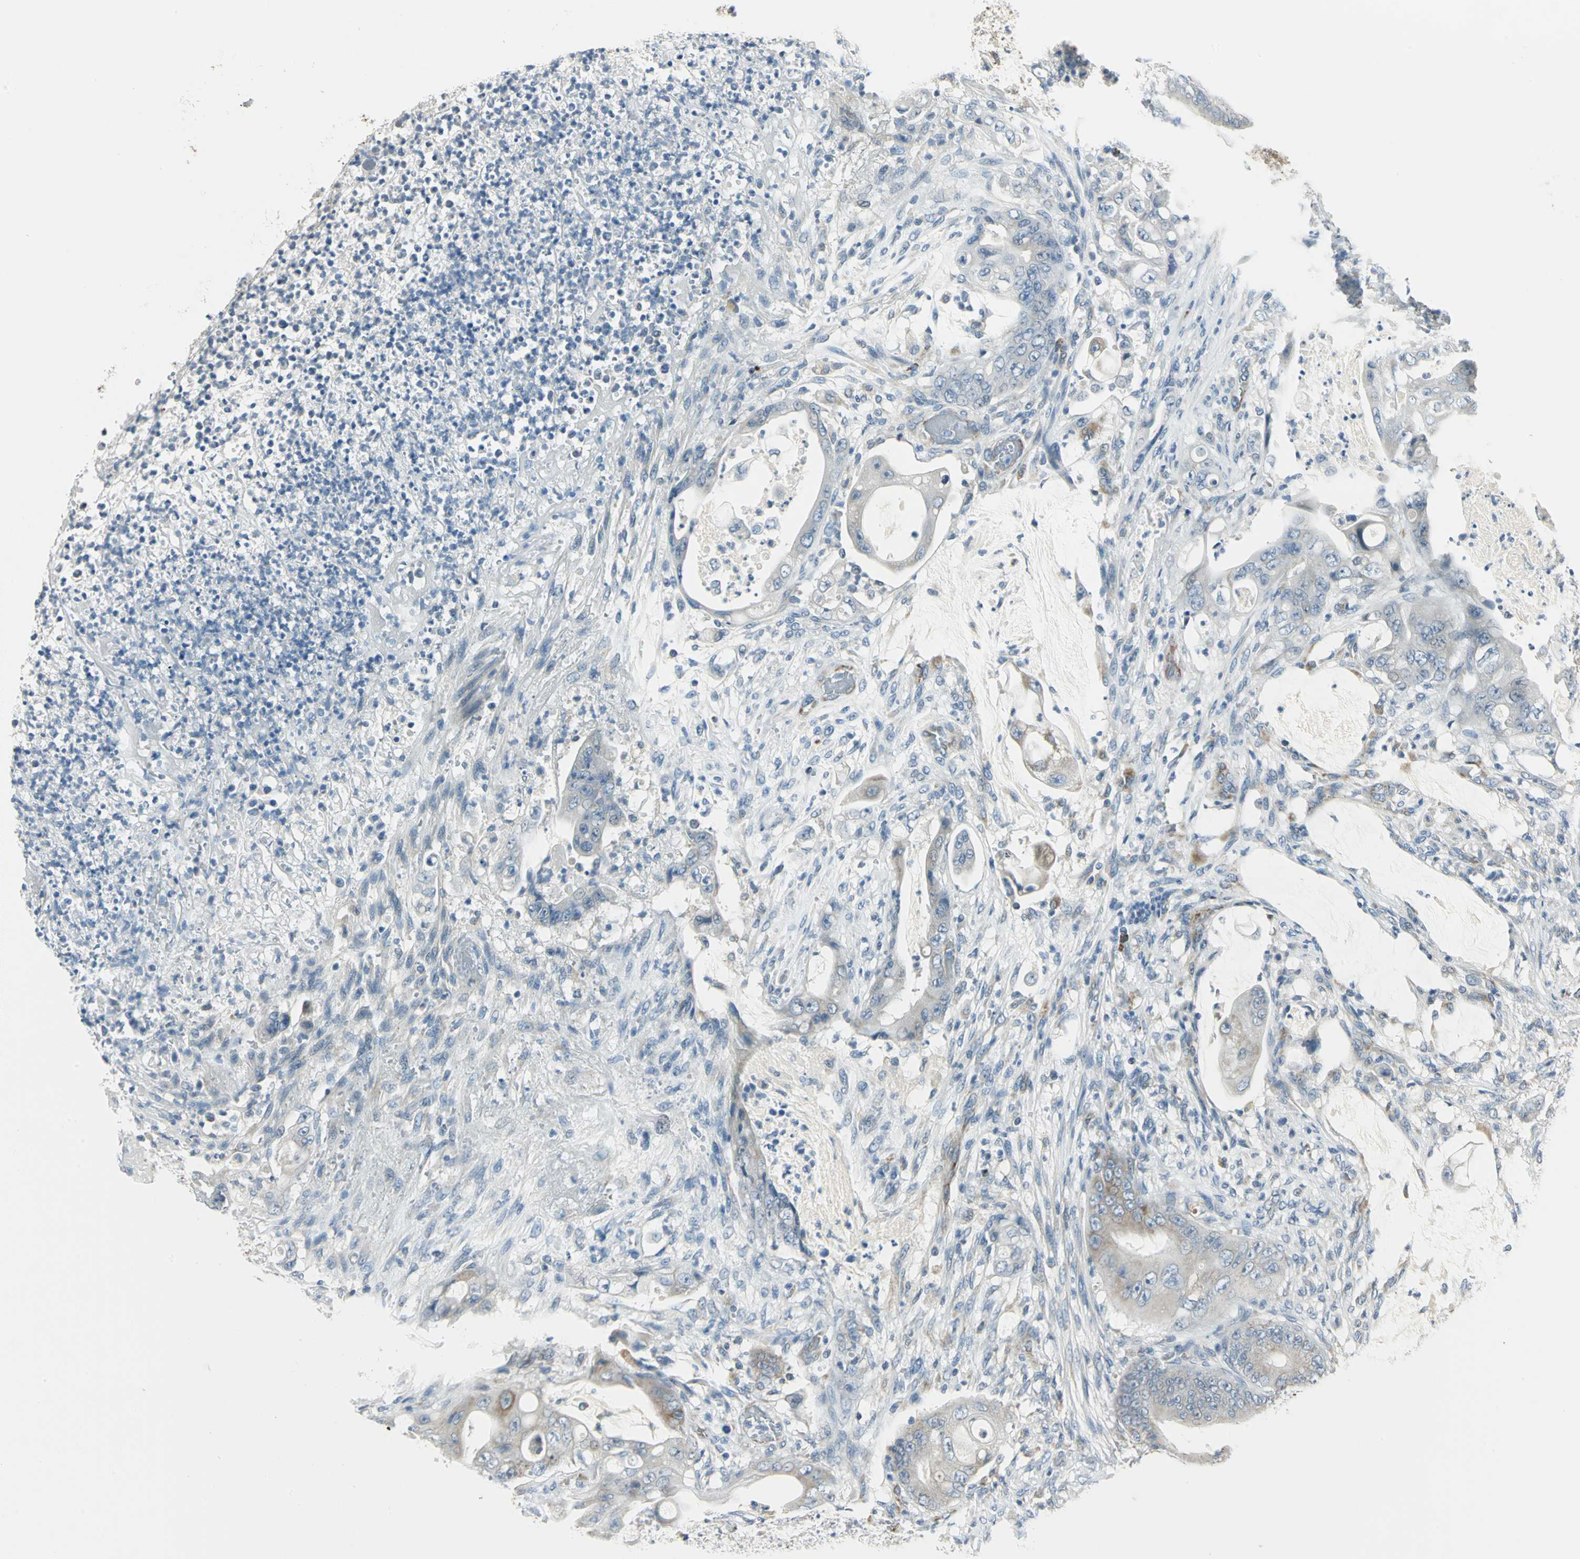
{"staining": {"intensity": "weak", "quantity": "<25%", "location": "cytoplasmic/membranous"}, "tissue": "stomach cancer", "cell_type": "Tumor cells", "image_type": "cancer", "snomed": [{"axis": "morphology", "description": "Adenocarcinoma, NOS"}, {"axis": "topography", "description": "Stomach"}], "caption": "Tumor cells show no significant staining in stomach cancer (adenocarcinoma).", "gene": "ACADM", "patient": {"sex": "female", "age": 73}}